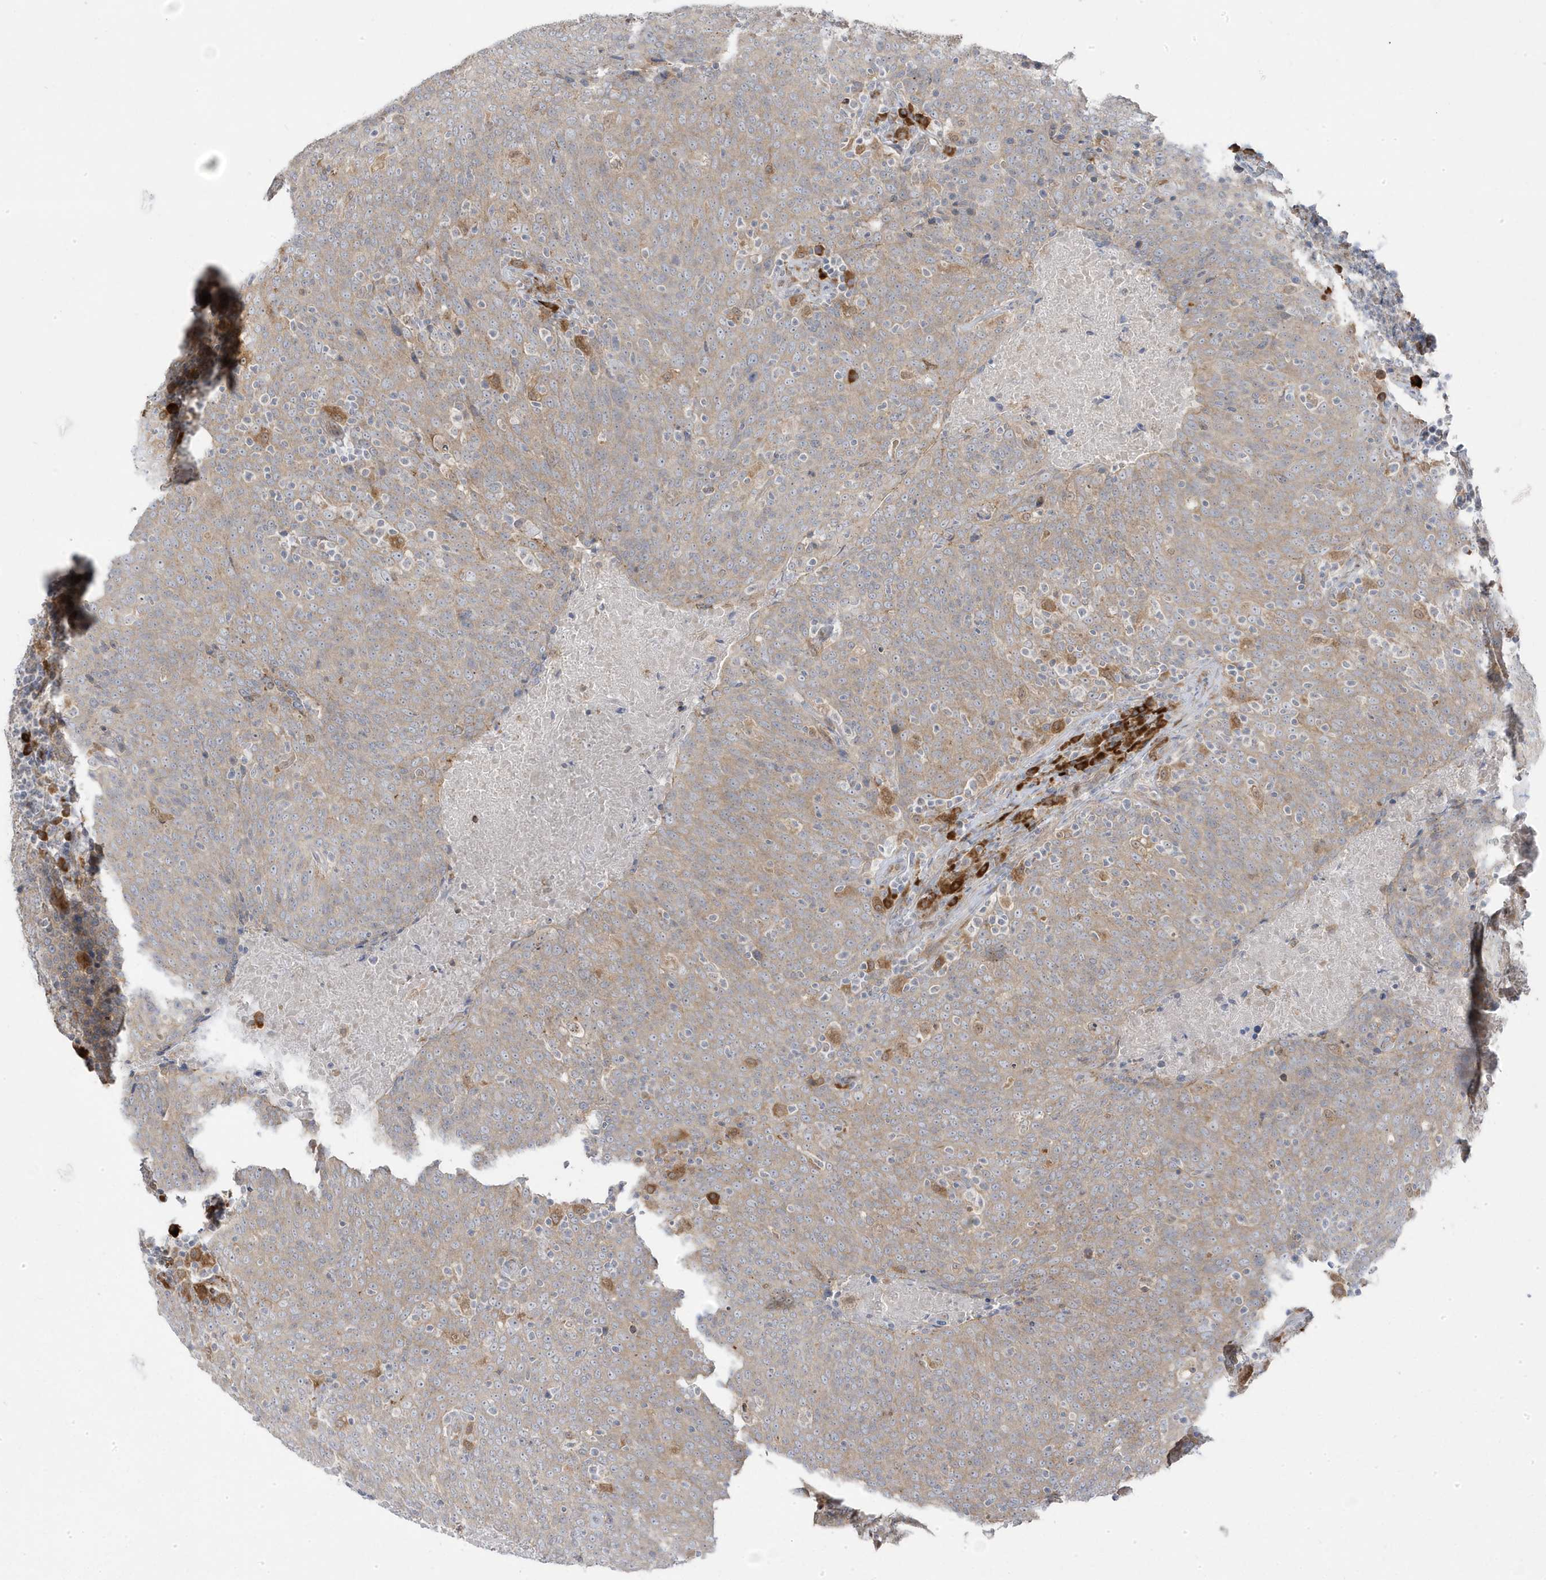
{"staining": {"intensity": "weak", "quantity": "25%-75%", "location": "cytoplasmic/membranous"}, "tissue": "head and neck cancer", "cell_type": "Tumor cells", "image_type": "cancer", "snomed": [{"axis": "morphology", "description": "Squamous cell carcinoma, NOS"}, {"axis": "morphology", "description": "Squamous cell carcinoma, metastatic, NOS"}, {"axis": "topography", "description": "Lymph node"}, {"axis": "topography", "description": "Head-Neck"}], "caption": "IHC staining of squamous cell carcinoma (head and neck), which shows low levels of weak cytoplasmic/membranous expression in approximately 25%-75% of tumor cells indicating weak cytoplasmic/membranous protein expression. The staining was performed using DAB (3,3'-diaminobenzidine) (brown) for protein detection and nuclei were counterstained in hematoxylin (blue).", "gene": "ZNF654", "patient": {"sex": "male", "age": 62}}